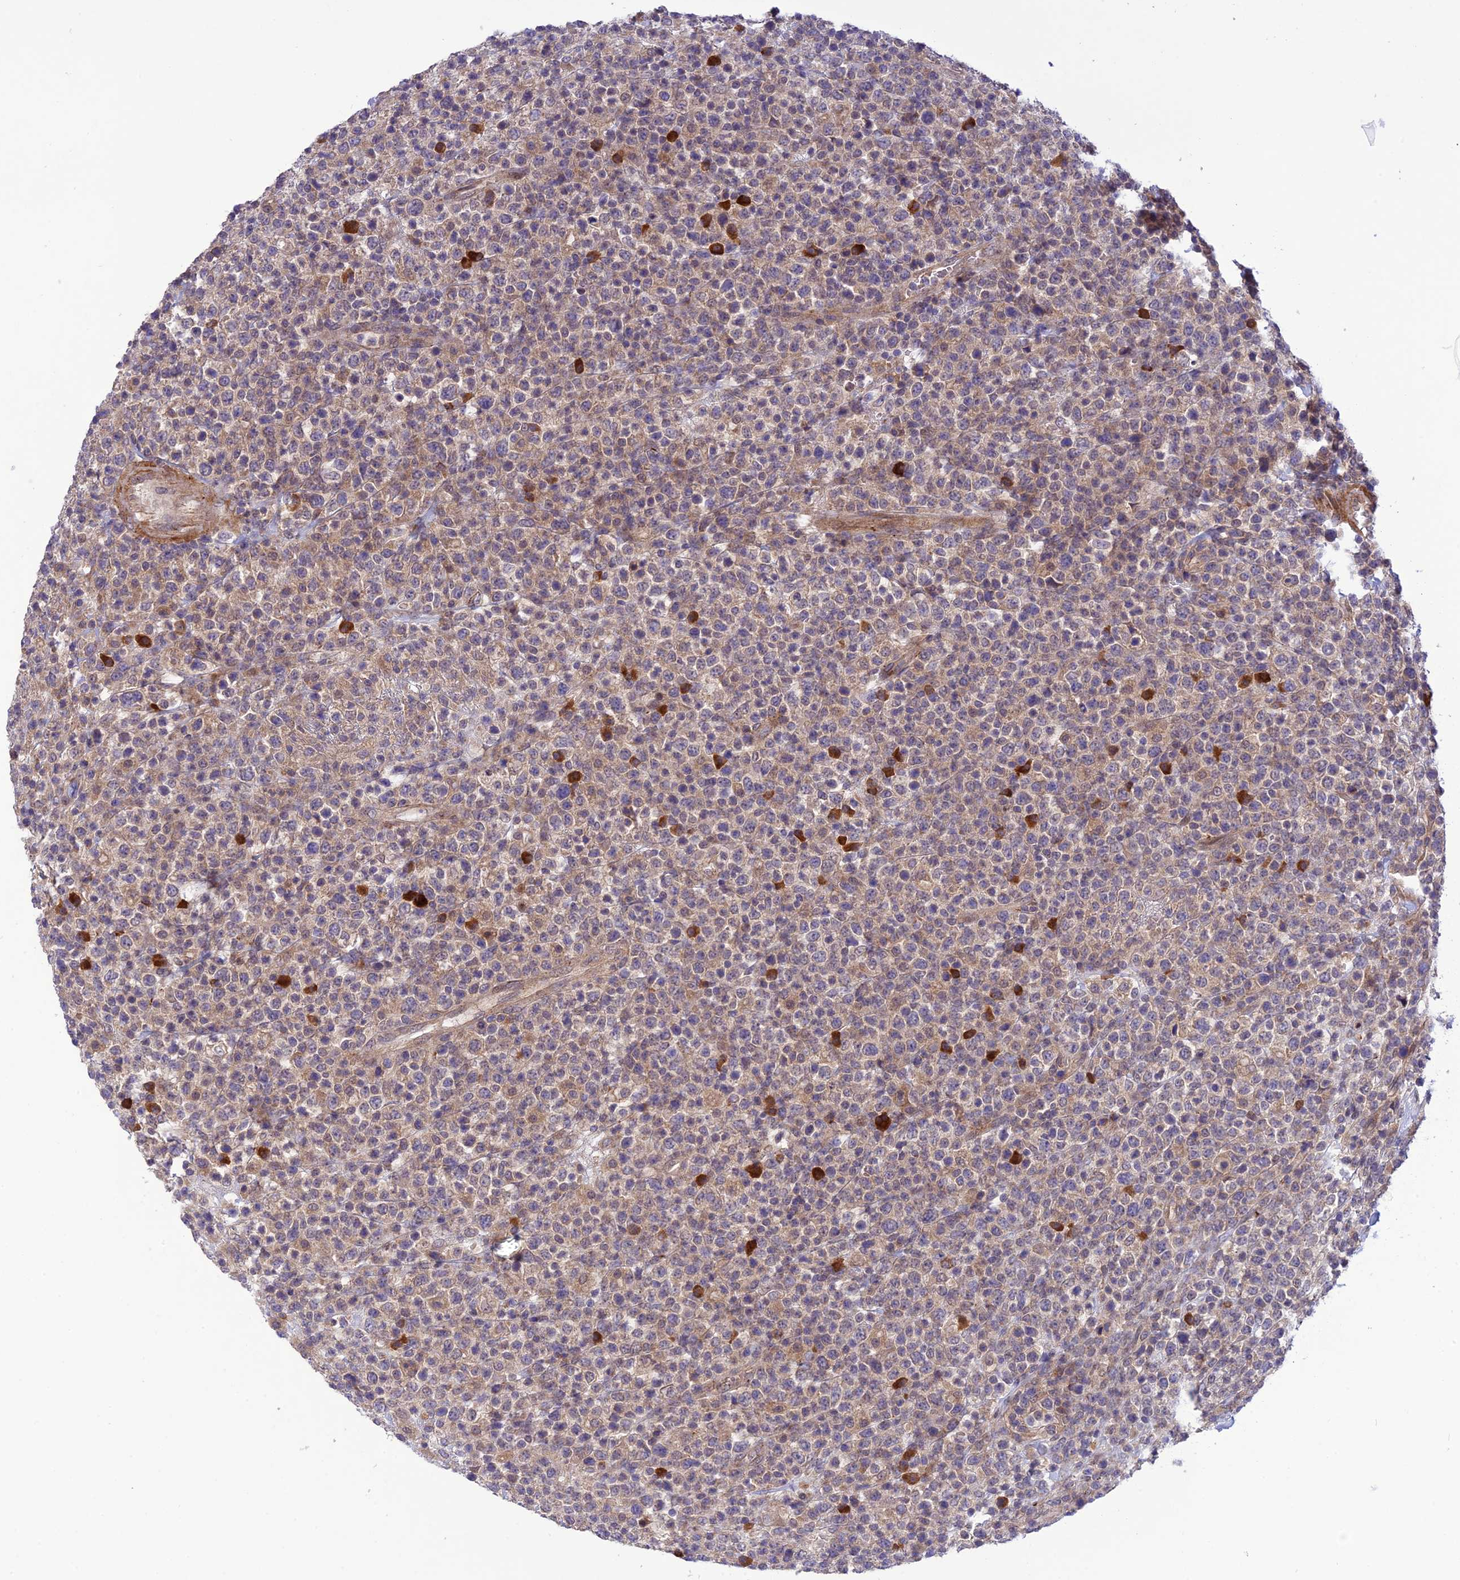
{"staining": {"intensity": "weak", "quantity": "<25%", "location": "cytoplasmic/membranous"}, "tissue": "lymphoma", "cell_type": "Tumor cells", "image_type": "cancer", "snomed": [{"axis": "morphology", "description": "Malignant lymphoma, non-Hodgkin's type, High grade"}, {"axis": "topography", "description": "Colon"}], "caption": "This histopathology image is of lymphoma stained with IHC to label a protein in brown with the nuclei are counter-stained blue. There is no expression in tumor cells.", "gene": "UROS", "patient": {"sex": "female", "age": 53}}